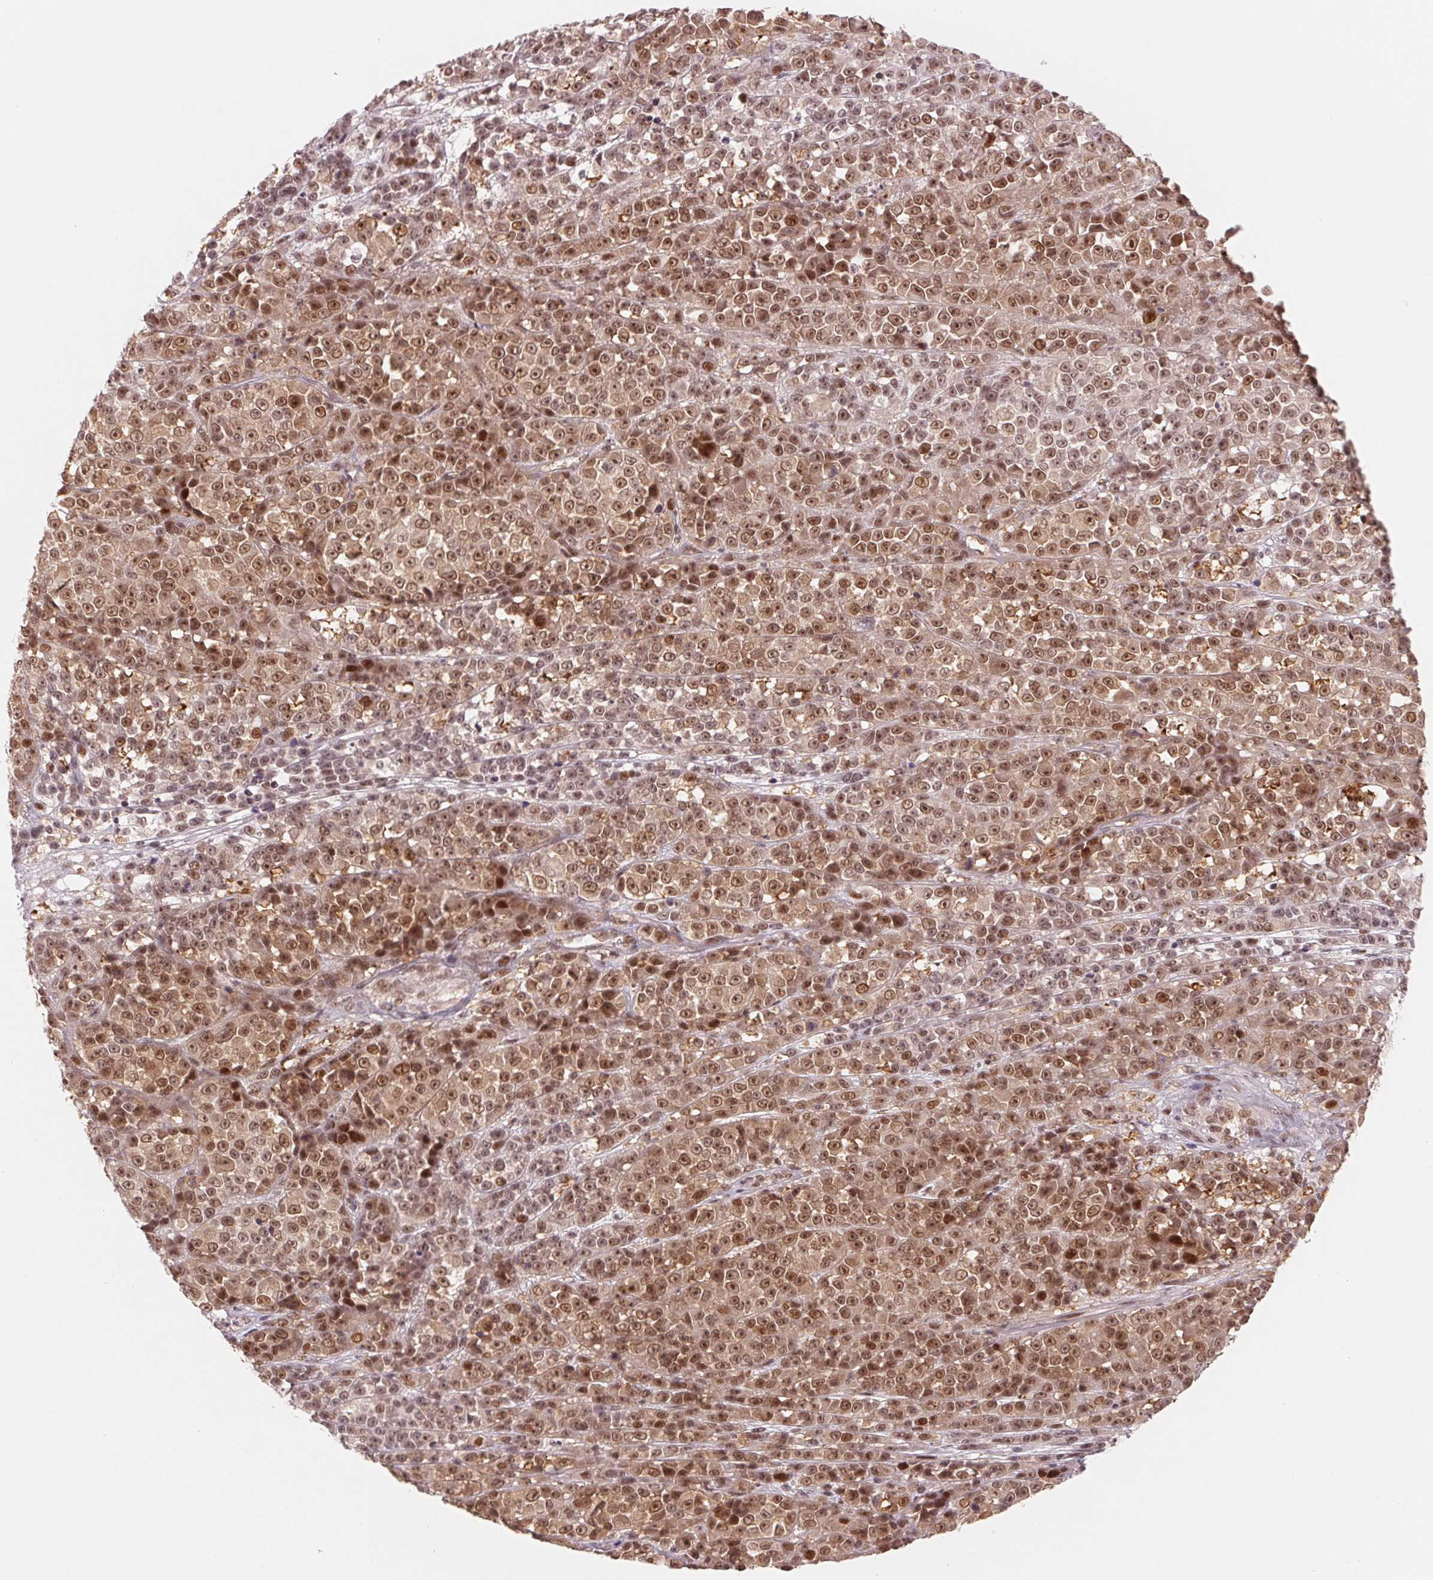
{"staining": {"intensity": "moderate", "quantity": ">75%", "location": "cytoplasmic/membranous,nuclear"}, "tissue": "melanoma", "cell_type": "Tumor cells", "image_type": "cancer", "snomed": [{"axis": "morphology", "description": "Malignant melanoma, NOS"}, {"axis": "topography", "description": "Skin"}, {"axis": "topography", "description": "Skin of back"}], "caption": "A histopathology image showing moderate cytoplasmic/membranous and nuclear positivity in about >75% of tumor cells in malignant melanoma, as visualized by brown immunohistochemical staining.", "gene": "DNAJB6", "patient": {"sex": "male", "age": 91}}